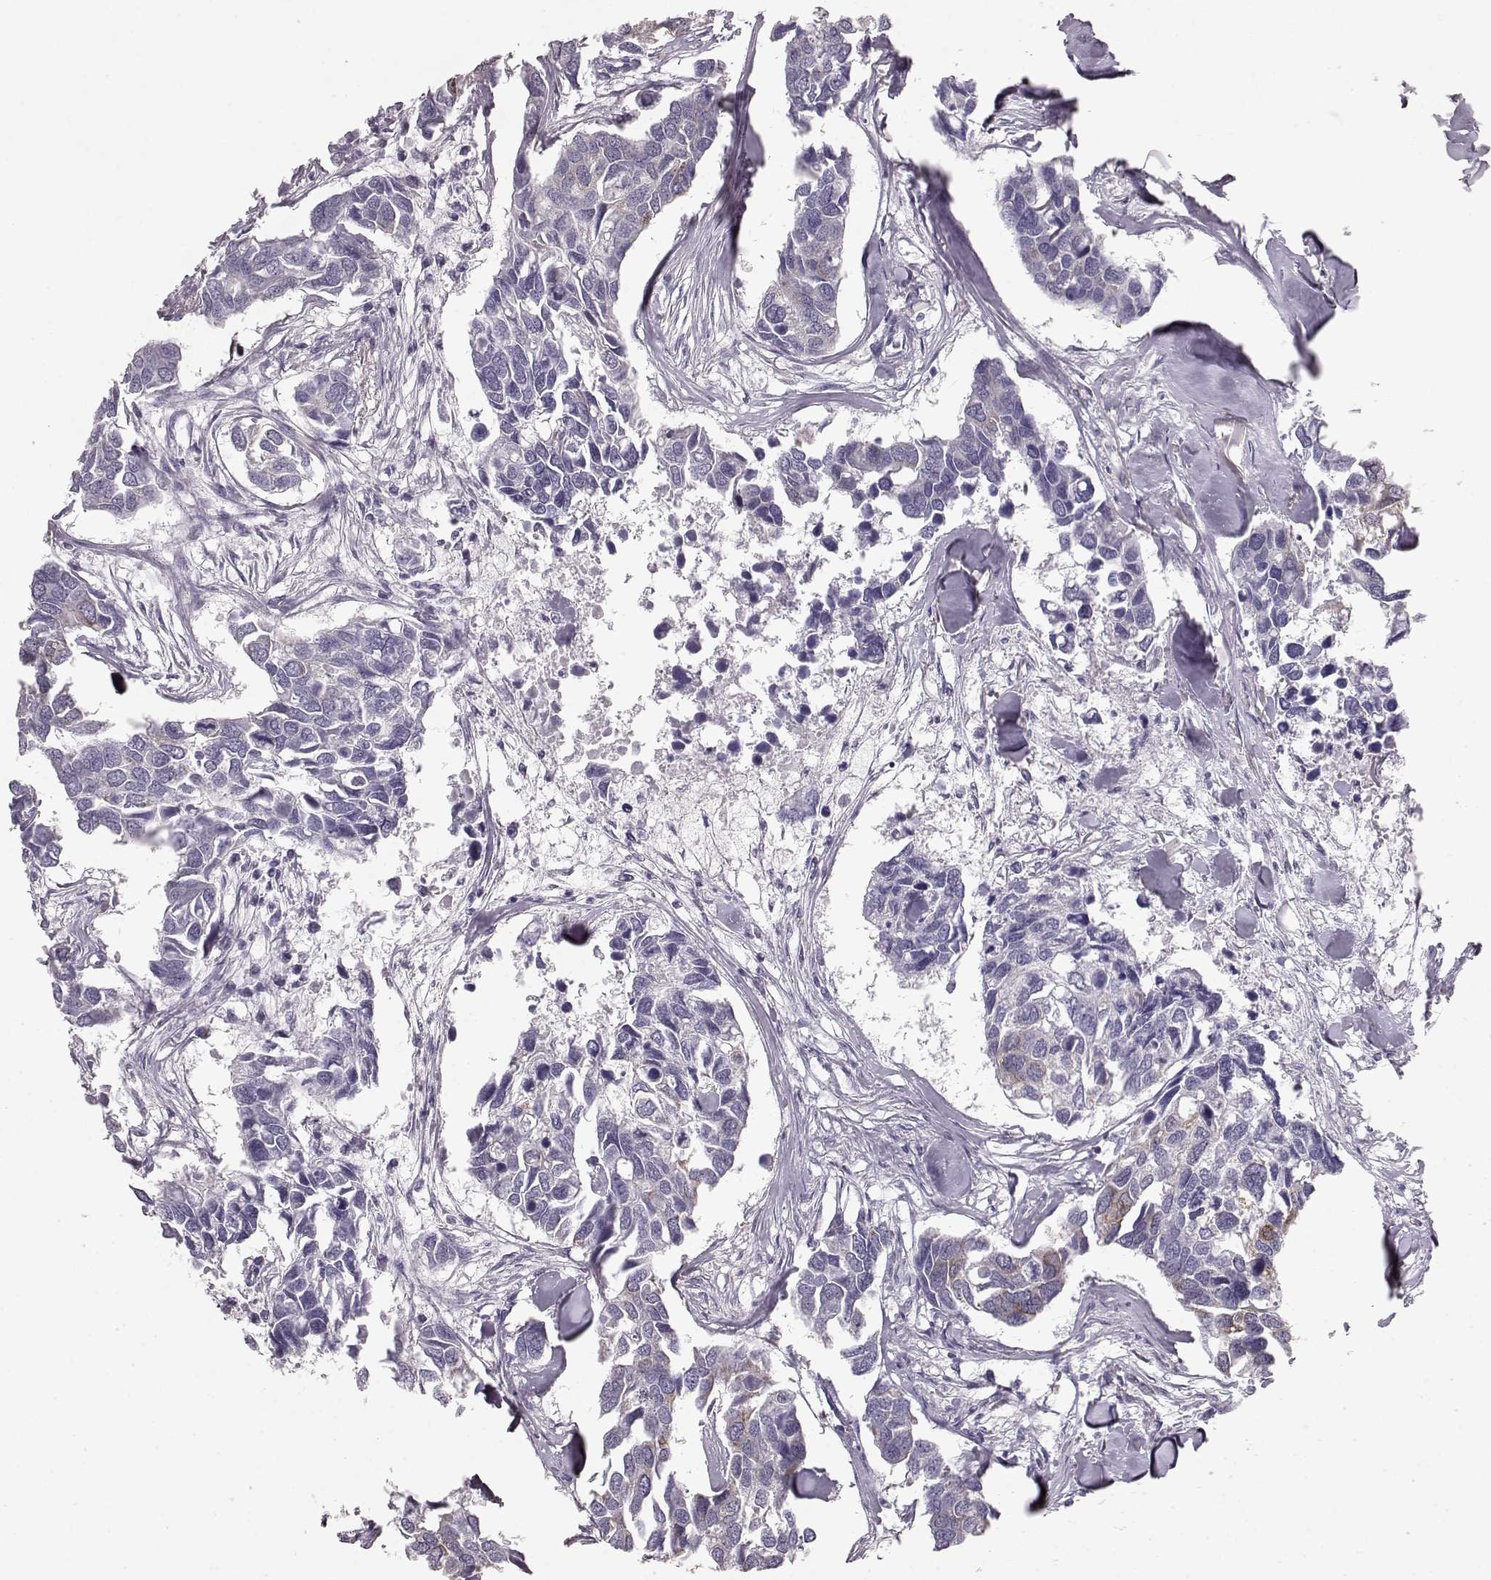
{"staining": {"intensity": "moderate", "quantity": "<25%", "location": "cytoplasmic/membranous"}, "tissue": "breast cancer", "cell_type": "Tumor cells", "image_type": "cancer", "snomed": [{"axis": "morphology", "description": "Duct carcinoma"}, {"axis": "topography", "description": "Breast"}], "caption": "This histopathology image demonstrates IHC staining of human infiltrating ductal carcinoma (breast), with low moderate cytoplasmic/membranous positivity in approximately <25% of tumor cells.", "gene": "ELOVL5", "patient": {"sex": "female", "age": 83}}